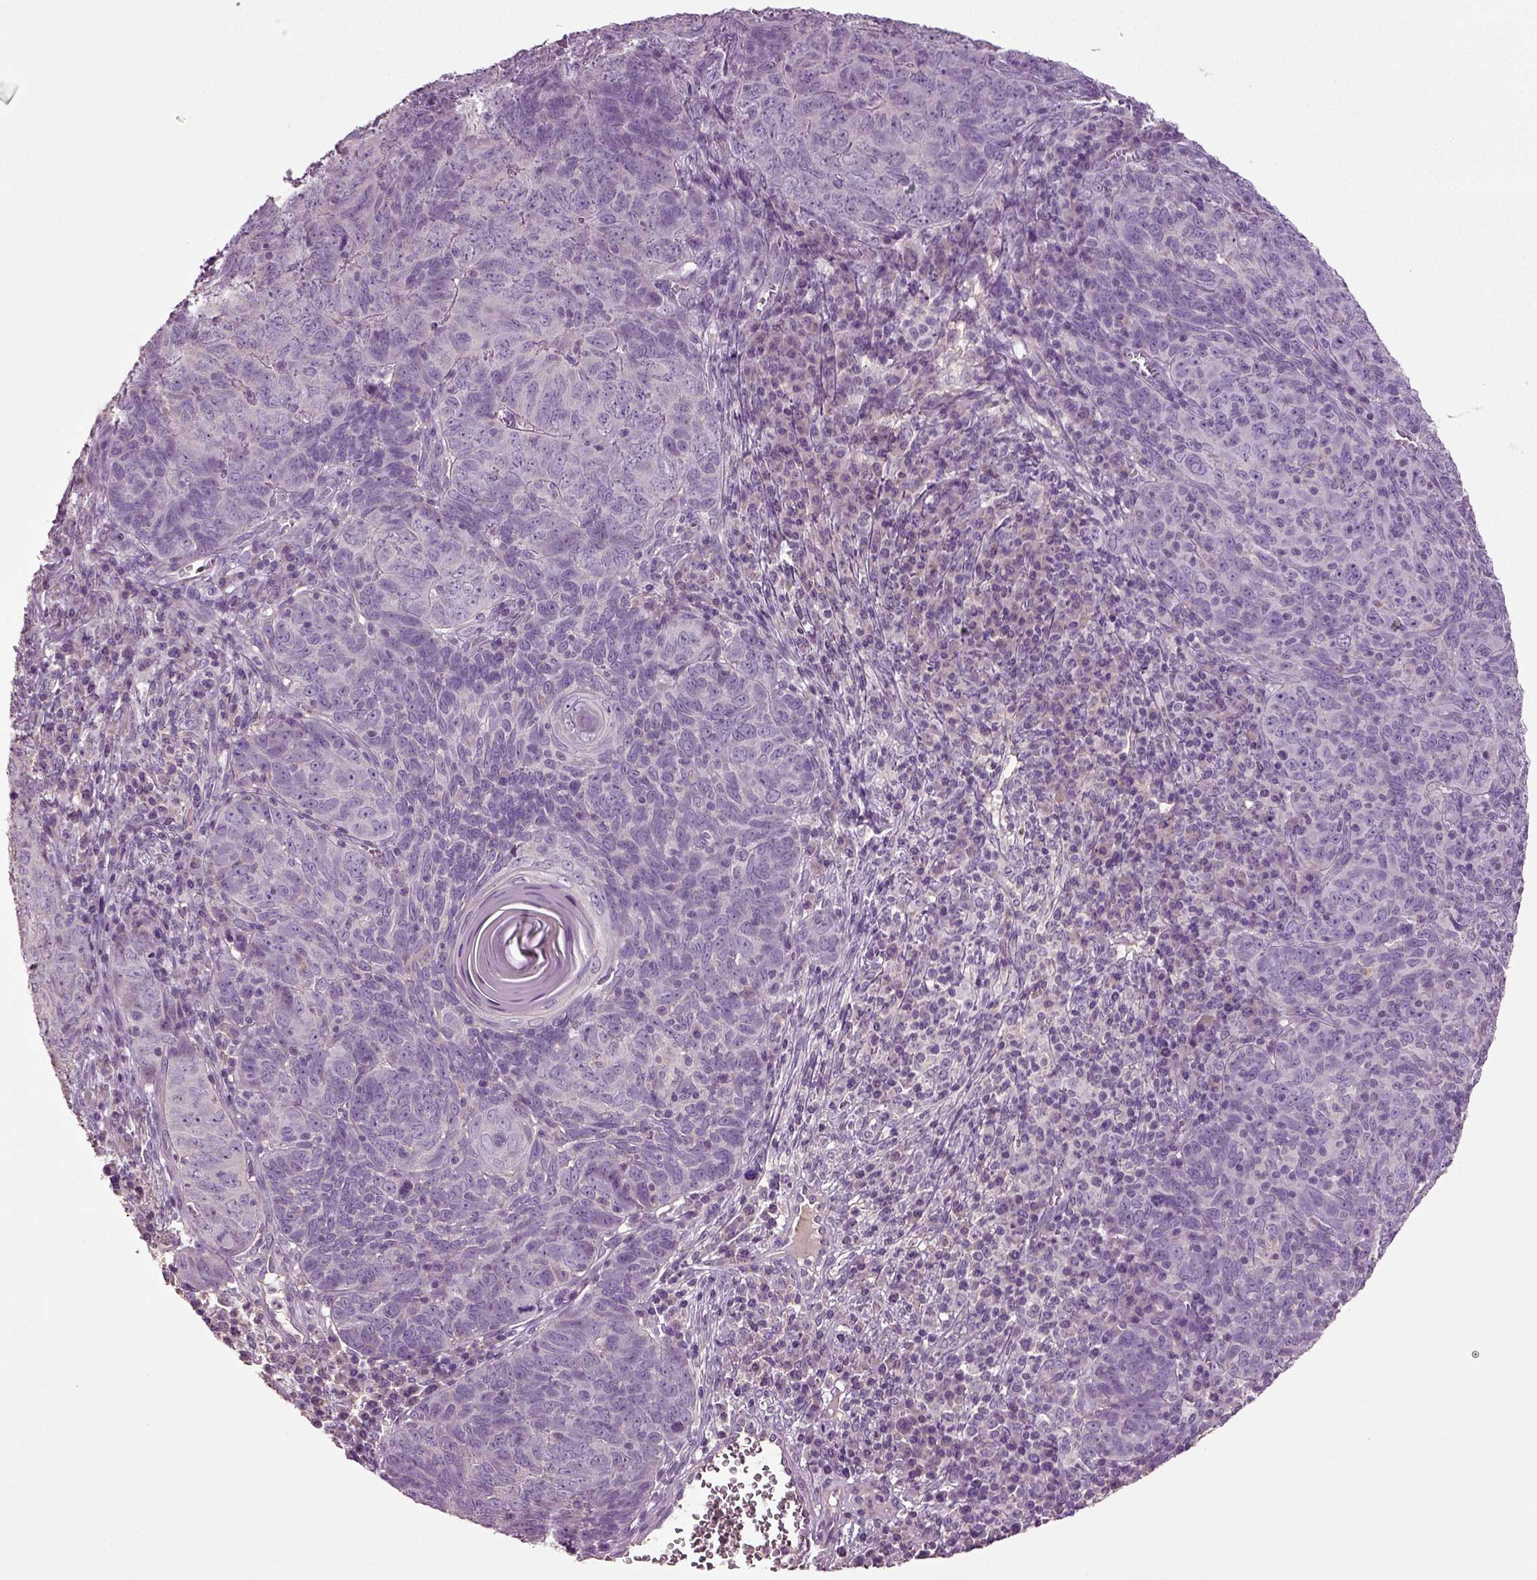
{"staining": {"intensity": "negative", "quantity": "none", "location": "none"}, "tissue": "skin cancer", "cell_type": "Tumor cells", "image_type": "cancer", "snomed": [{"axis": "morphology", "description": "Squamous cell carcinoma, NOS"}, {"axis": "topography", "description": "Skin"}, {"axis": "topography", "description": "Anal"}], "caption": "This image is of squamous cell carcinoma (skin) stained with immunohistochemistry to label a protein in brown with the nuclei are counter-stained blue. There is no staining in tumor cells.", "gene": "DEFB118", "patient": {"sex": "female", "age": 51}}